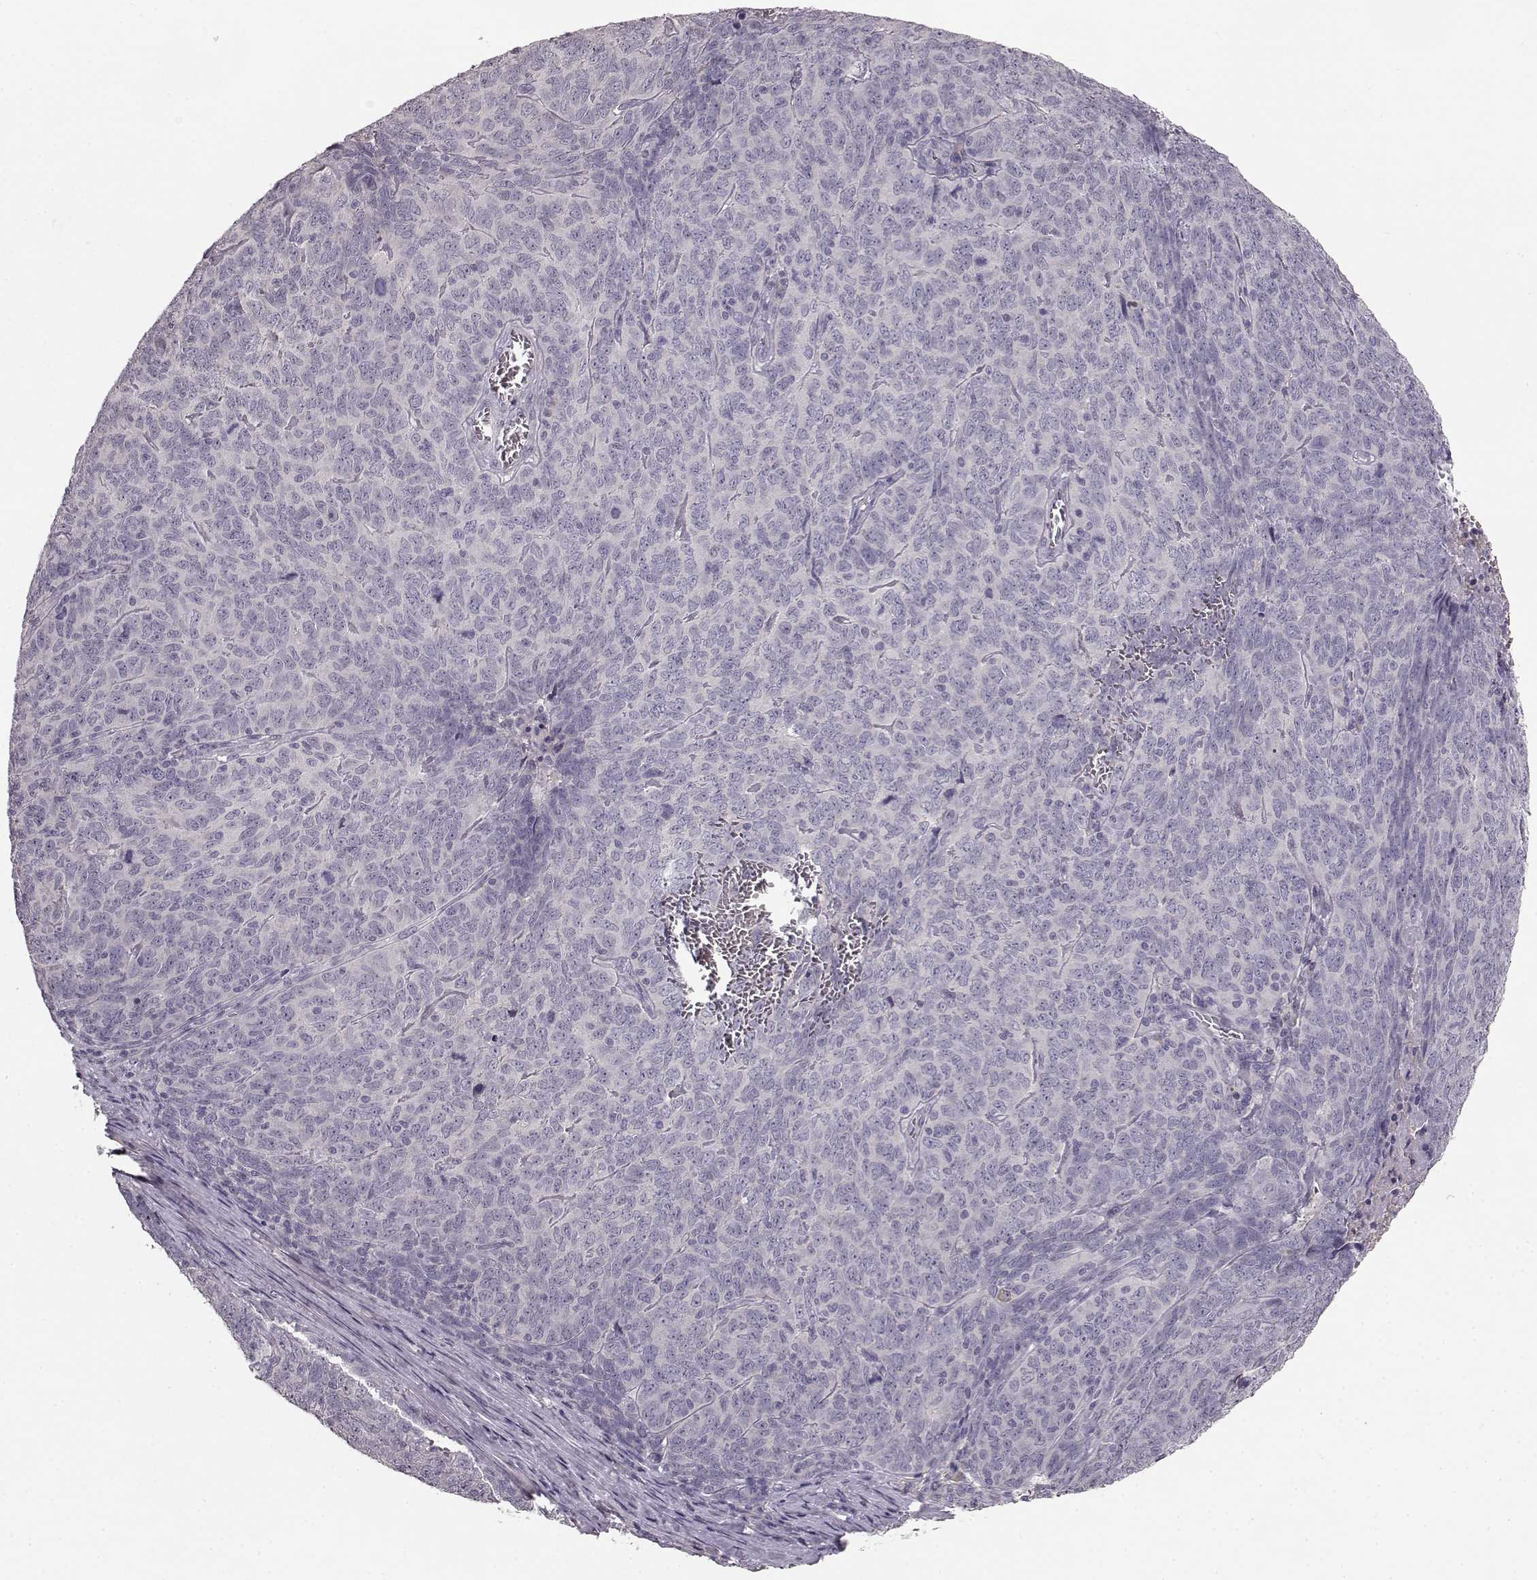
{"staining": {"intensity": "negative", "quantity": "none", "location": "none"}, "tissue": "skin cancer", "cell_type": "Tumor cells", "image_type": "cancer", "snomed": [{"axis": "morphology", "description": "Squamous cell carcinoma, NOS"}, {"axis": "topography", "description": "Skin"}, {"axis": "topography", "description": "Anal"}], "caption": "A histopathology image of squamous cell carcinoma (skin) stained for a protein displays no brown staining in tumor cells. (DAB (3,3'-diaminobenzidine) immunohistochemistry visualized using brightfield microscopy, high magnification).", "gene": "YJEFN3", "patient": {"sex": "female", "age": 51}}